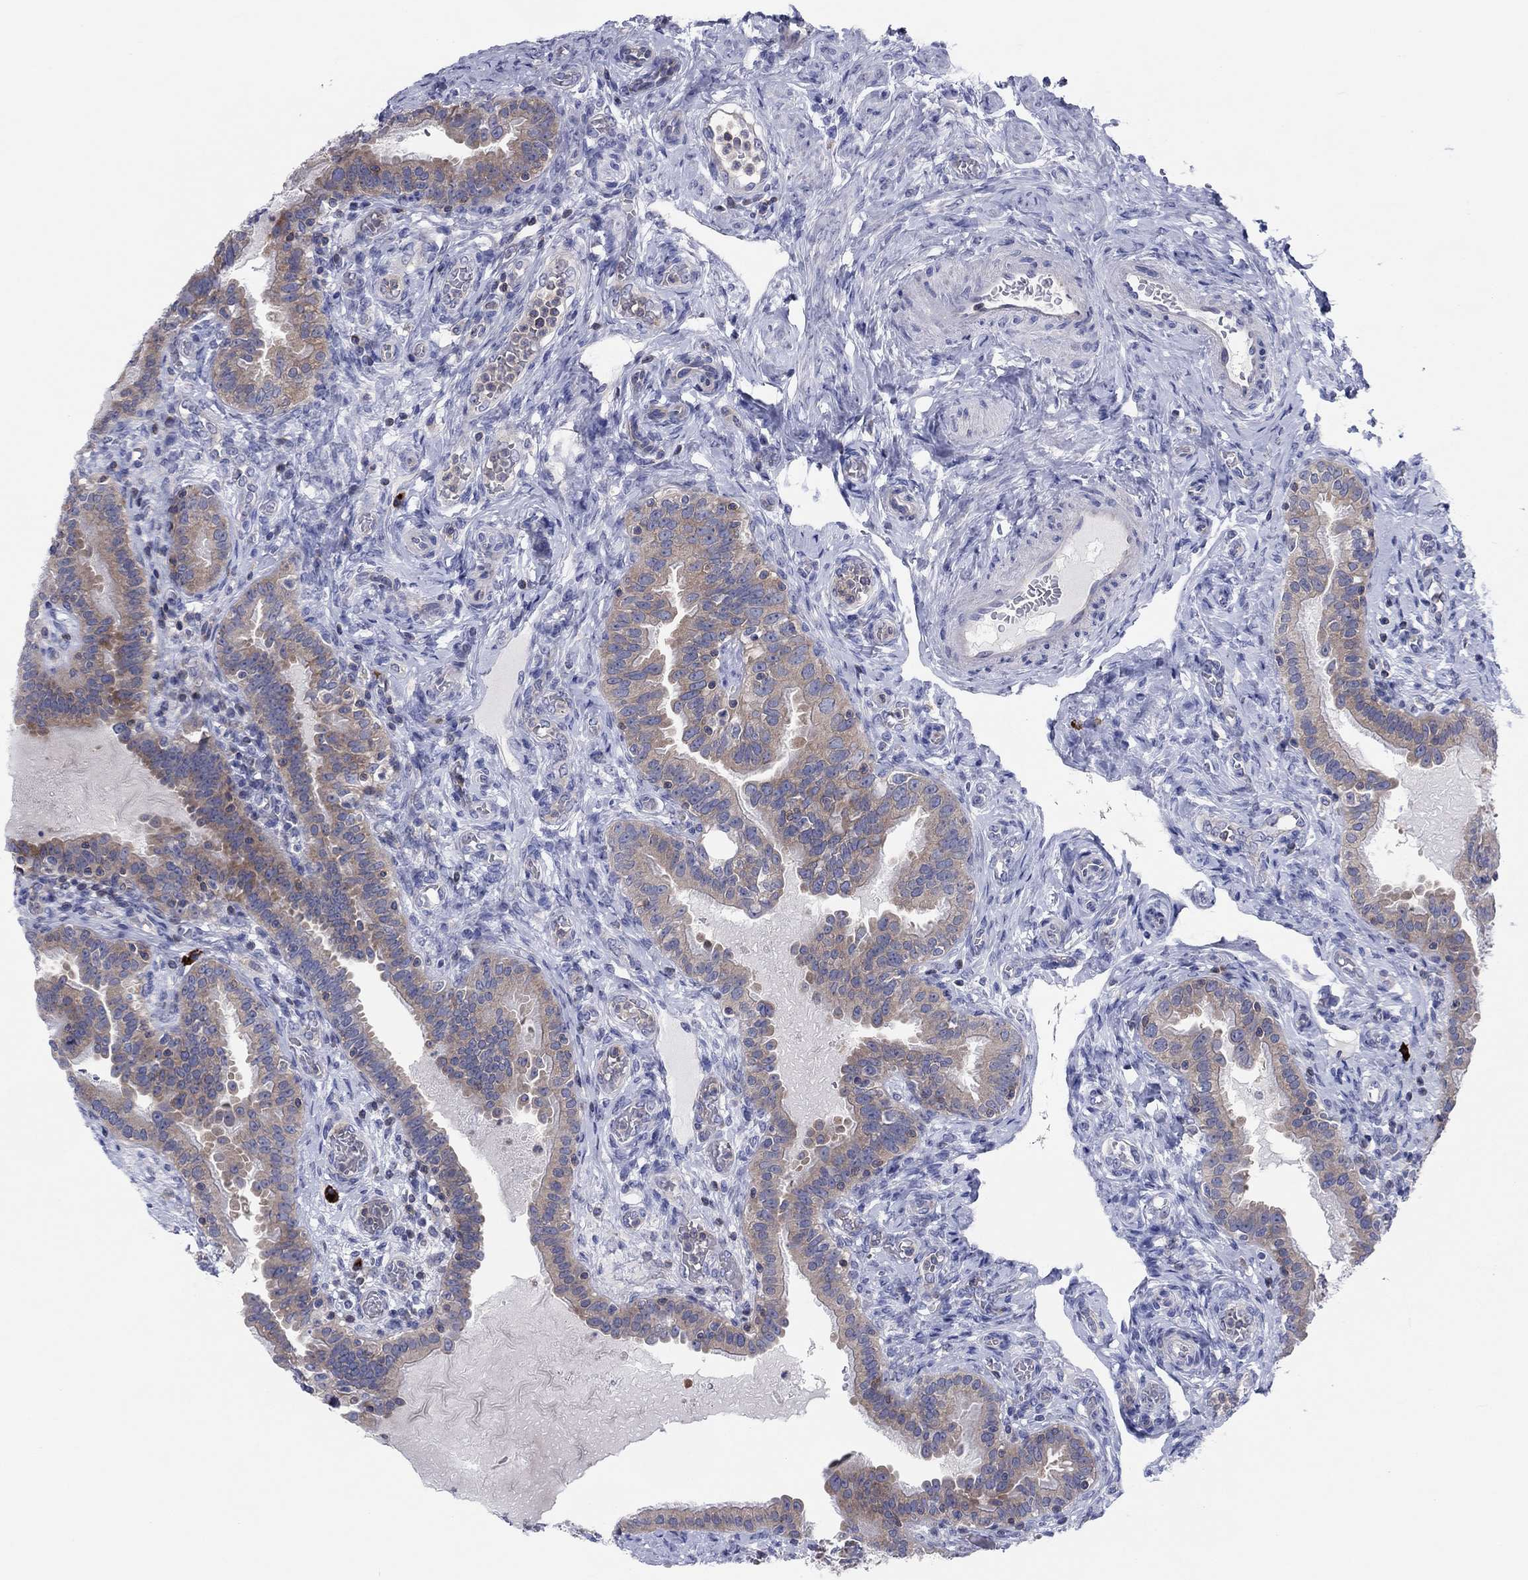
{"staining": {"intensity": "weak", "quantity": "25%-75%", "location": "cytoplasmic/membranous"}, "tissue": "fallopian tube", "cell_type": "Glandular cells", "image_type": "normal", "snomed": [{"axis": "morphology", "description": "Normal tissue, NOS"}, {"axis": "topography", "description": "Fallopian tube"}, {"axis": "topography", "description": "Ovary"}], "caption": "Unremarkable fallopian tube displays weak cytoplasmic/membranous positivity in approximately 25%-75% of glandular cells, visualized by immunohistochemistry. Ihc stains the protein in brown and the nuclei are stained blue.", "gene": "PVR", "patient": {"sex": "female", "age": 41}}